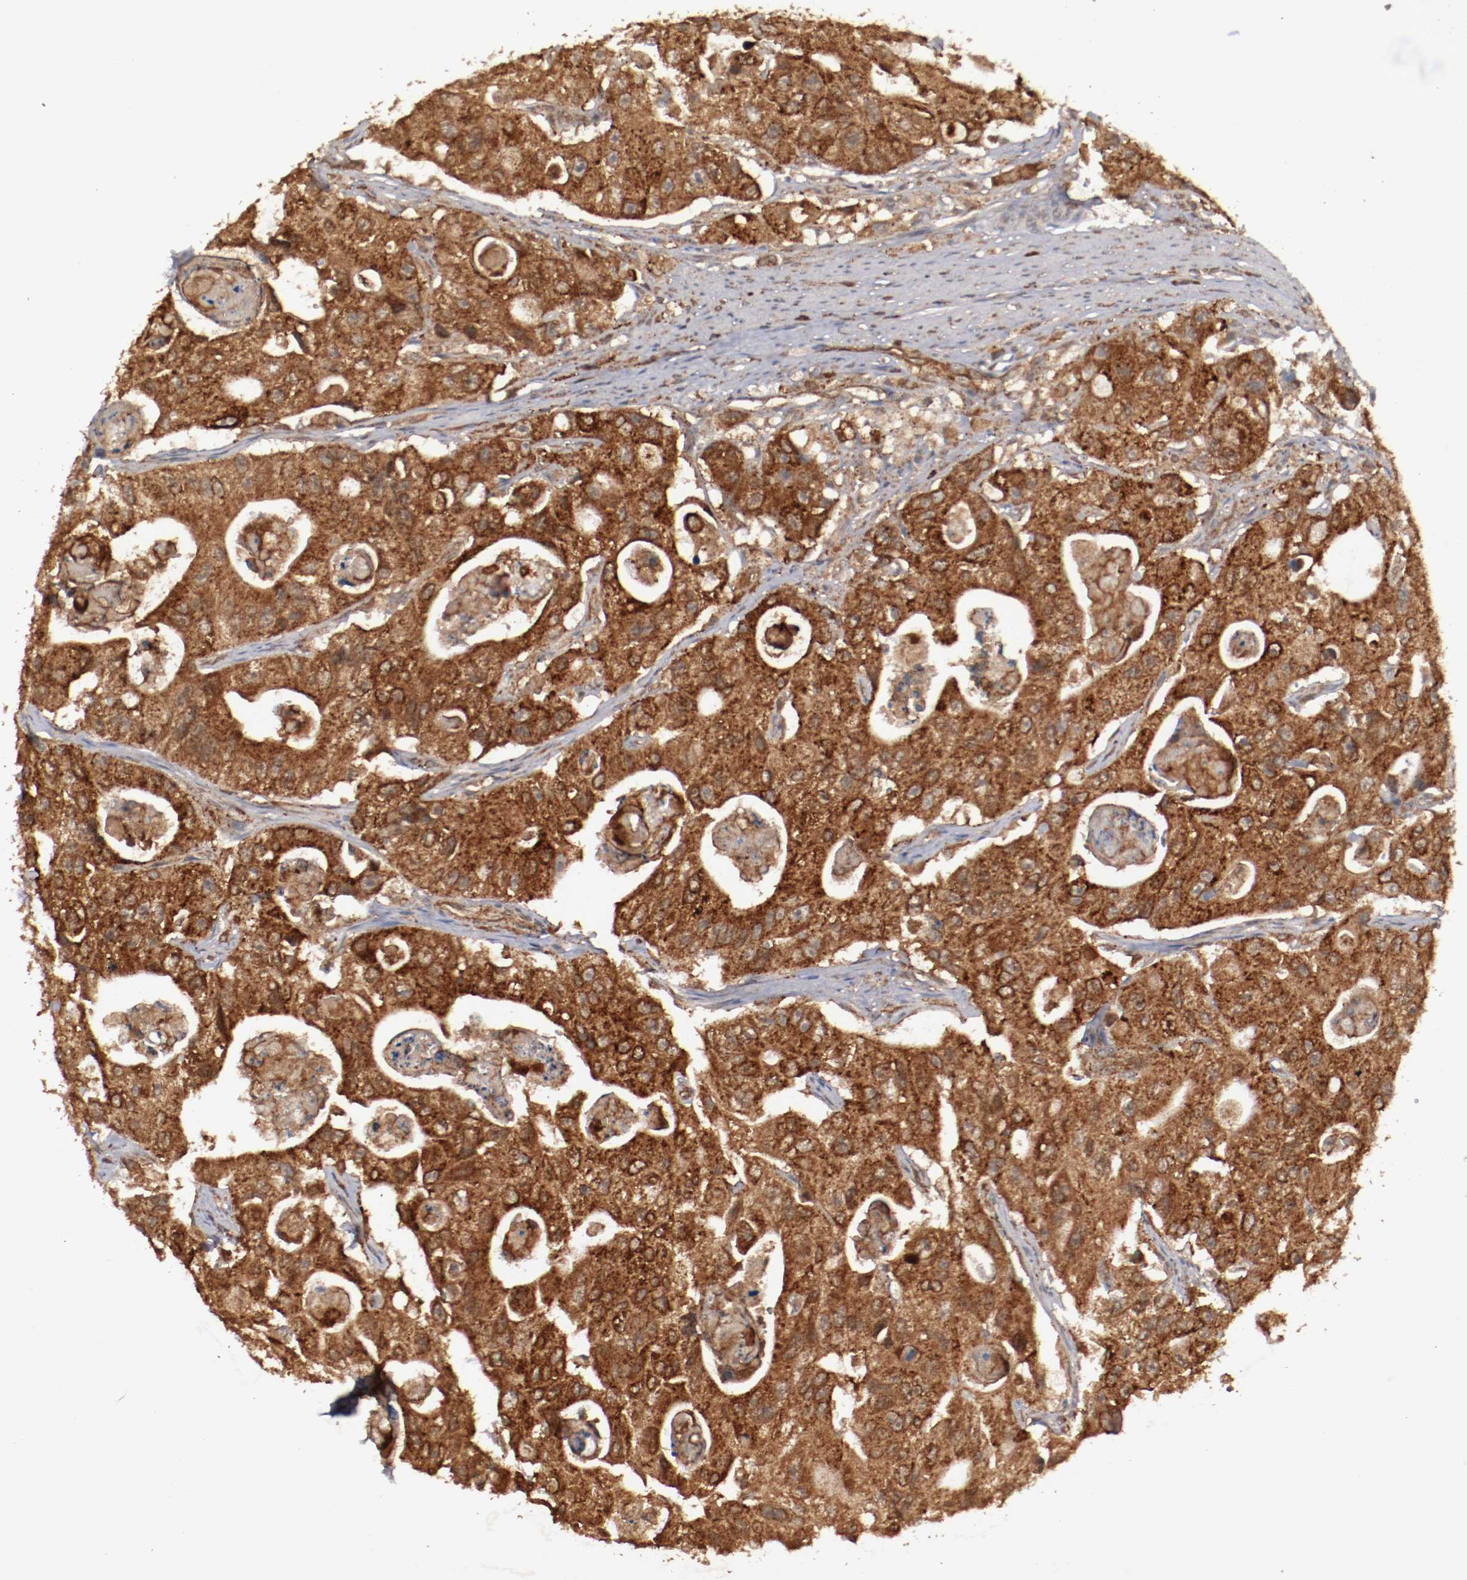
{"staining": {"intensity": "strong", "quantity": ">75%", "location": "cytoplasmic/membranous"}, "tissue": "colorectal cancer", "cell_type": "Tumor cells", "image_type": "cancer", "snomed": [{"axis": "morphology", "description": "Adenocarcinoma, NOS"}, {"axis": "topography", "description": "Colon"}], "caption": "A high-resolution micrograph shows immunohistochemistry (IHC) staining of adenocarcinoma (colorectal), which displays strong cytoplasmic/membranous expression in approximately >75% of tumor cells.", "gene": "TENM1", "patient": {"sex": "female", "age": 46}}